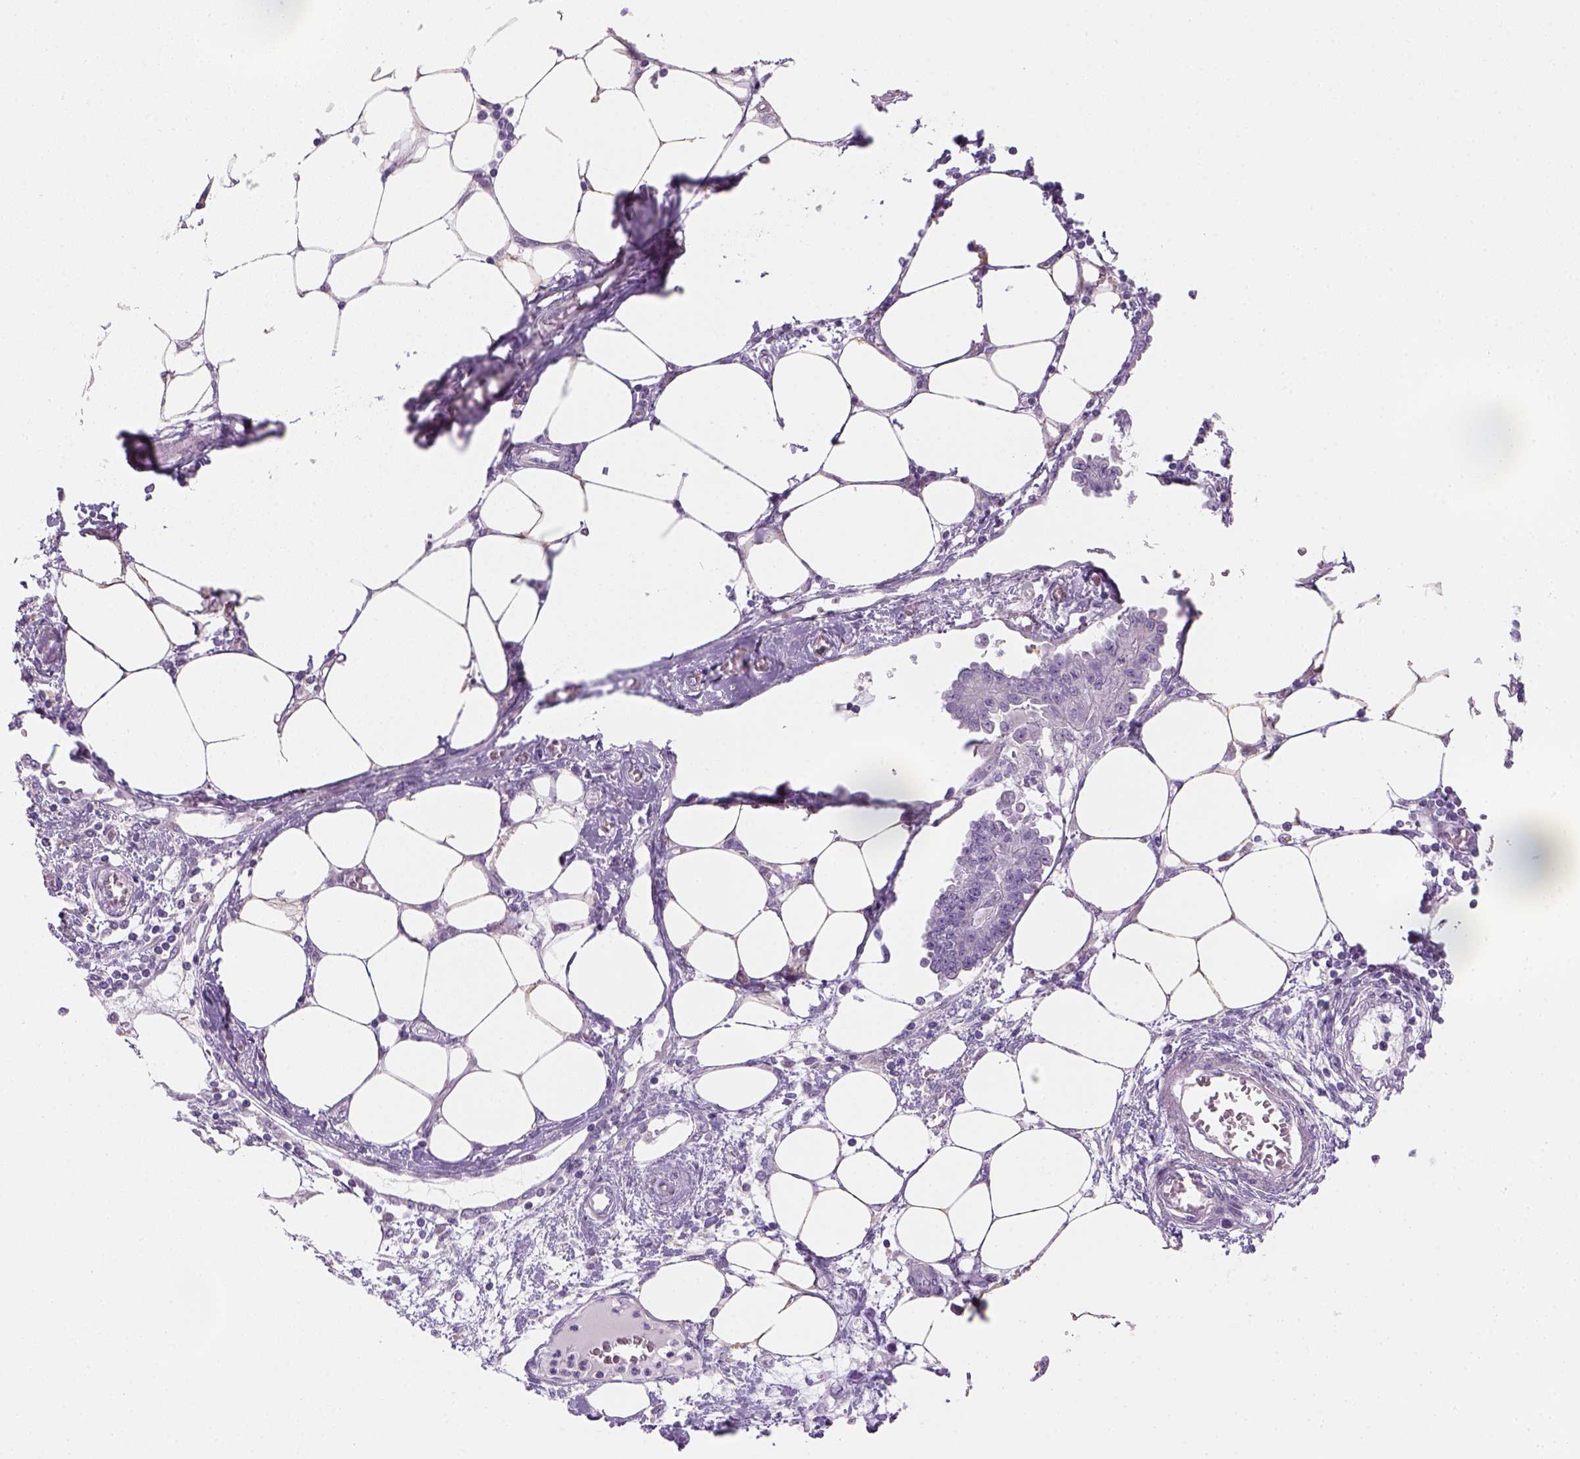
{"staining": {"intensity": "negative", "quantity": "none", "location": "none"}, "tissue": "endometrial cancer", "cell_type": "Tumor cells", "image_type": "cancer", "snomed": [{"axis": "morphology", "description": "Adenocarcinoma, NOS"}, {"axis": "morphology", "description": "Adenocarcinoma, metastatic, NOS"}, {"axis": "topography", "description": "Adipose tissue"}, {"axis": "topography", "description": "Endometrium"}], "caption": "Tumor cells are negative for brown protein staining in endometrial cancer (adenocarcinoma).", "gene": "CACNB1", "patient": {"sex": "female", "age": 67}}